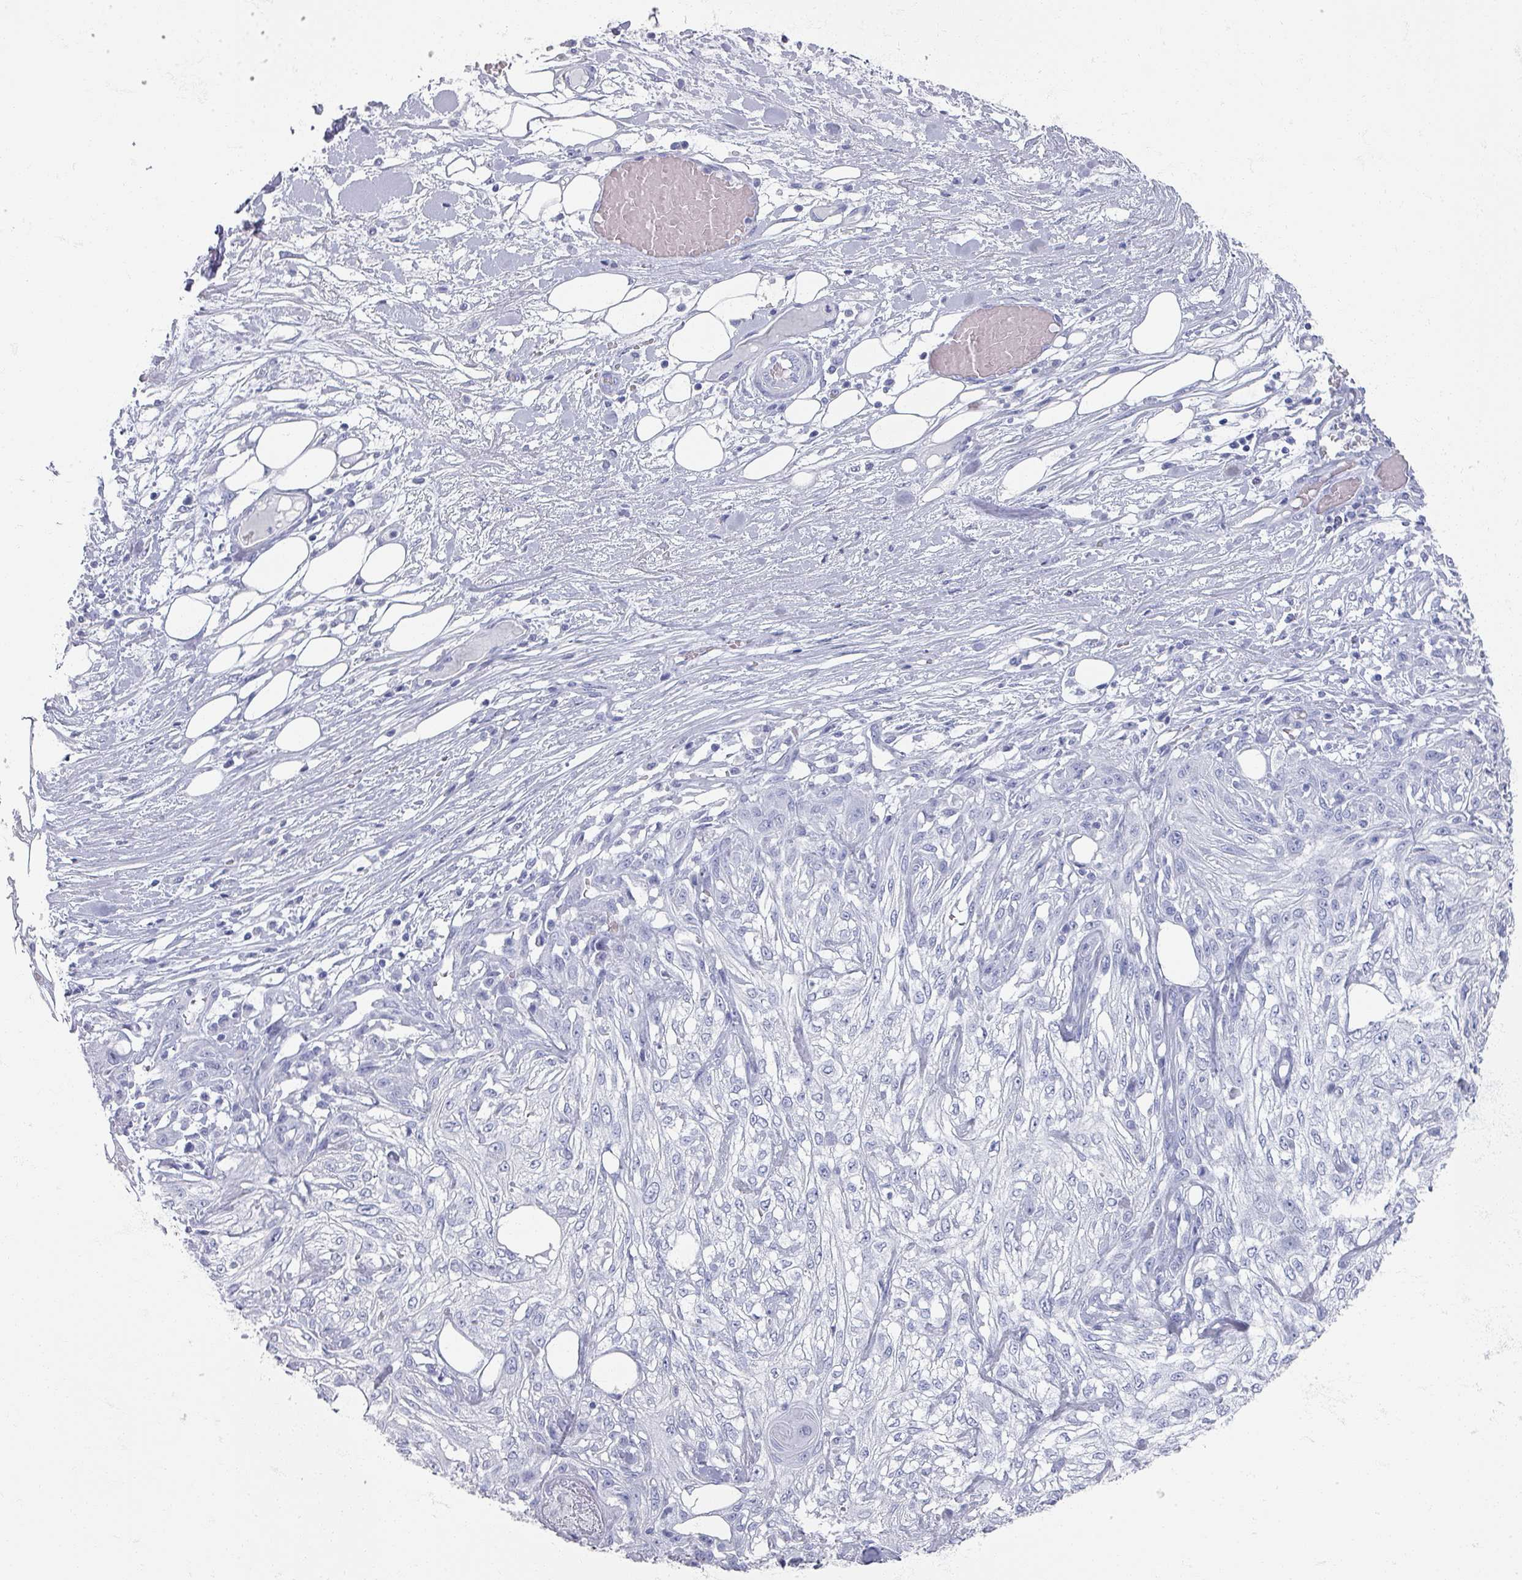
{"staining": {"intensity": "negative", "quantity": "none", "location": "none"}, "tissue": "skin cancer", "cell_type": "Tumor cells", "image_type": "cancer", "snomed": [{"axis": "morphology", "description": "Squamous cell carcinoma, NOS"}, {"axis": "morphology", "description": "Squamous cell carcinoma, metastatic, NOS"}, {"axis": "topography", "description": "Skin"}, {"axis": "topography", "description": "Lymph node"}], "caption": "High power microscopy histopathology image of an IHC micrograph of skin cancer, revealing no significant positivity in tumor cells.", "gene": "OMG", "patient": {"sex": "male", "age": 75}}